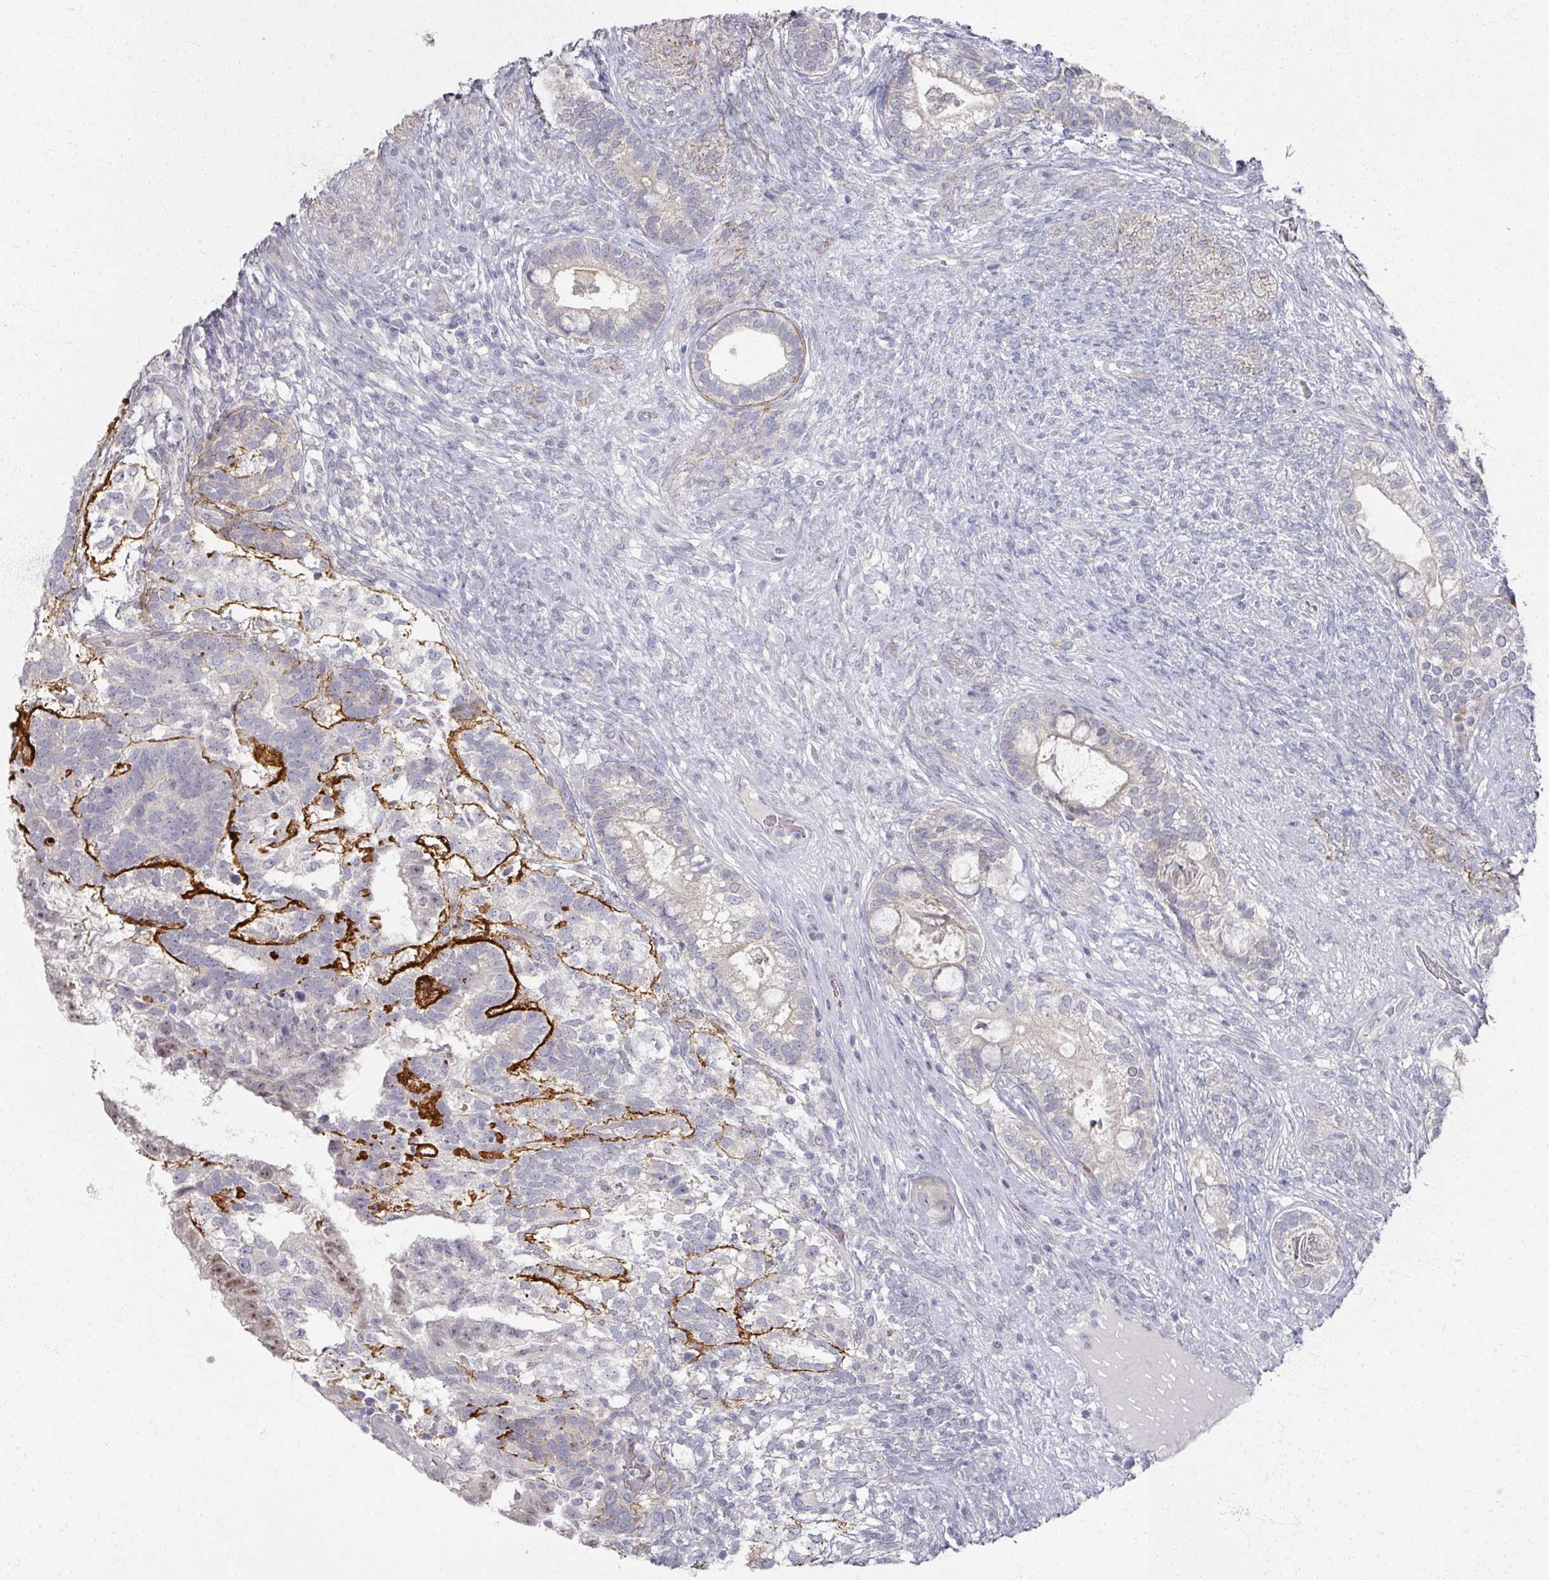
{"staining": {"intensity": "negative", "quantity": "none", "location": "none"}, "tissue": "testis cancer", "cell_type": "Tumor cells", "image_type": "cancer", "snomed": [{"axis": "morphology", "description": "Seminoma, NOS"}, {"axis": "morphology", "description": "Carcinoma, Embryonal, NOS"}, {"axis": "topography", "description": "Testis"}], "caption": "Tumor cells show no significant expression in testis cancer (embryonal carcinoma).", "gene": "TTYH3", "patient": {"sex": "male", "age": 41}}